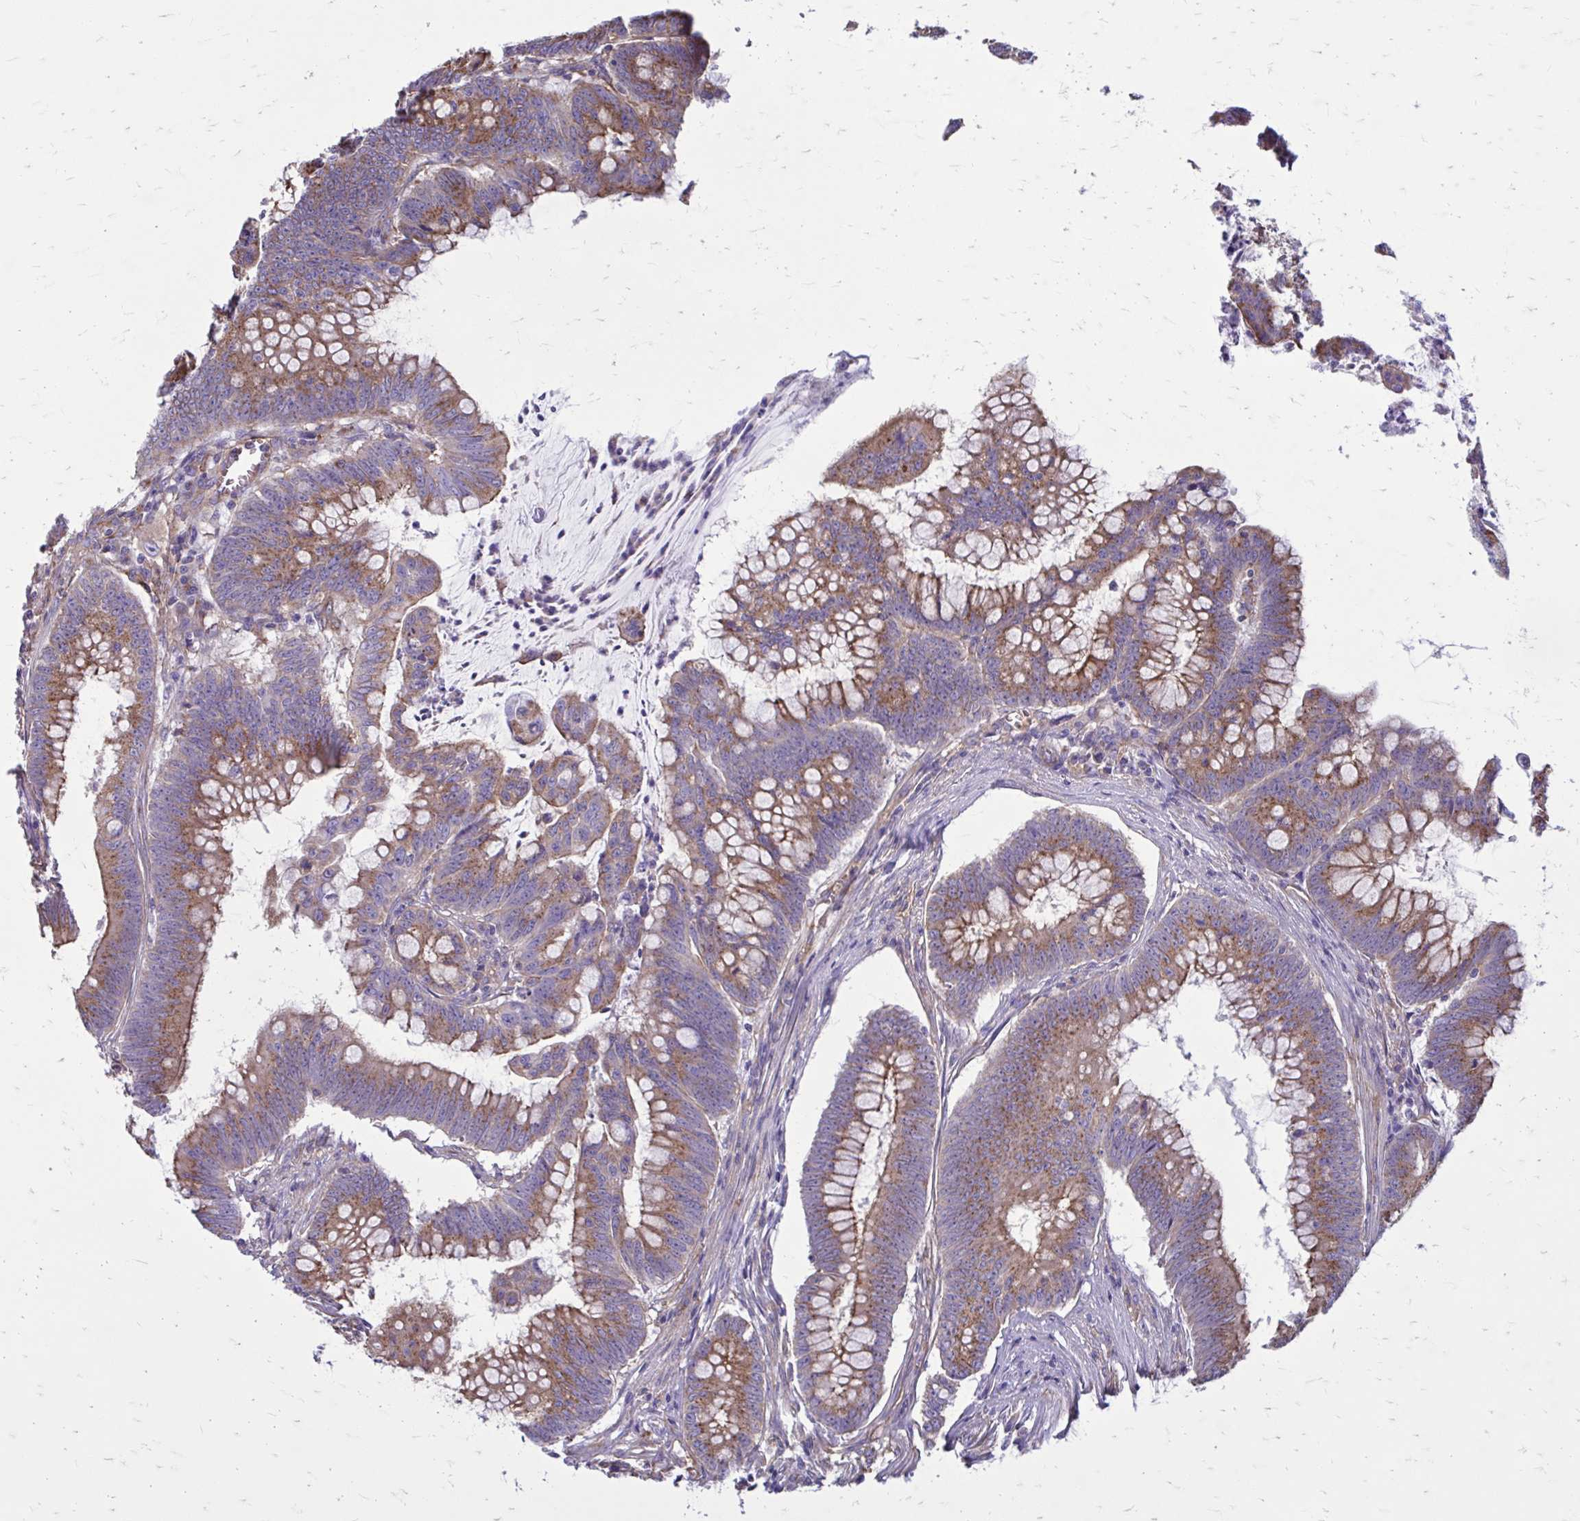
{"staining": {"intensity": "moderate", "quantity": ">75%", "location": "cytoplasmic/membranous"}, "tissue": "colorectal cancer", "cell_type": "Tumor cells", "image_type": "cancer", "snomed": [{"axis": "morphology", "description": "Adenocarcinoma, NOS"}, {"axis": "topography", "description": "Colon"}], "caption": "Immunohistochemistry (IHC) photomicrograph of colorectal adenocarcinoma stained for a protein (brown), which shows medium levels of moderate cytoplasmic/membranous positivity in approximately >75% of tumor cells.", "gene": "CLTA", "patient": {"sex": "male", "age": 62}}